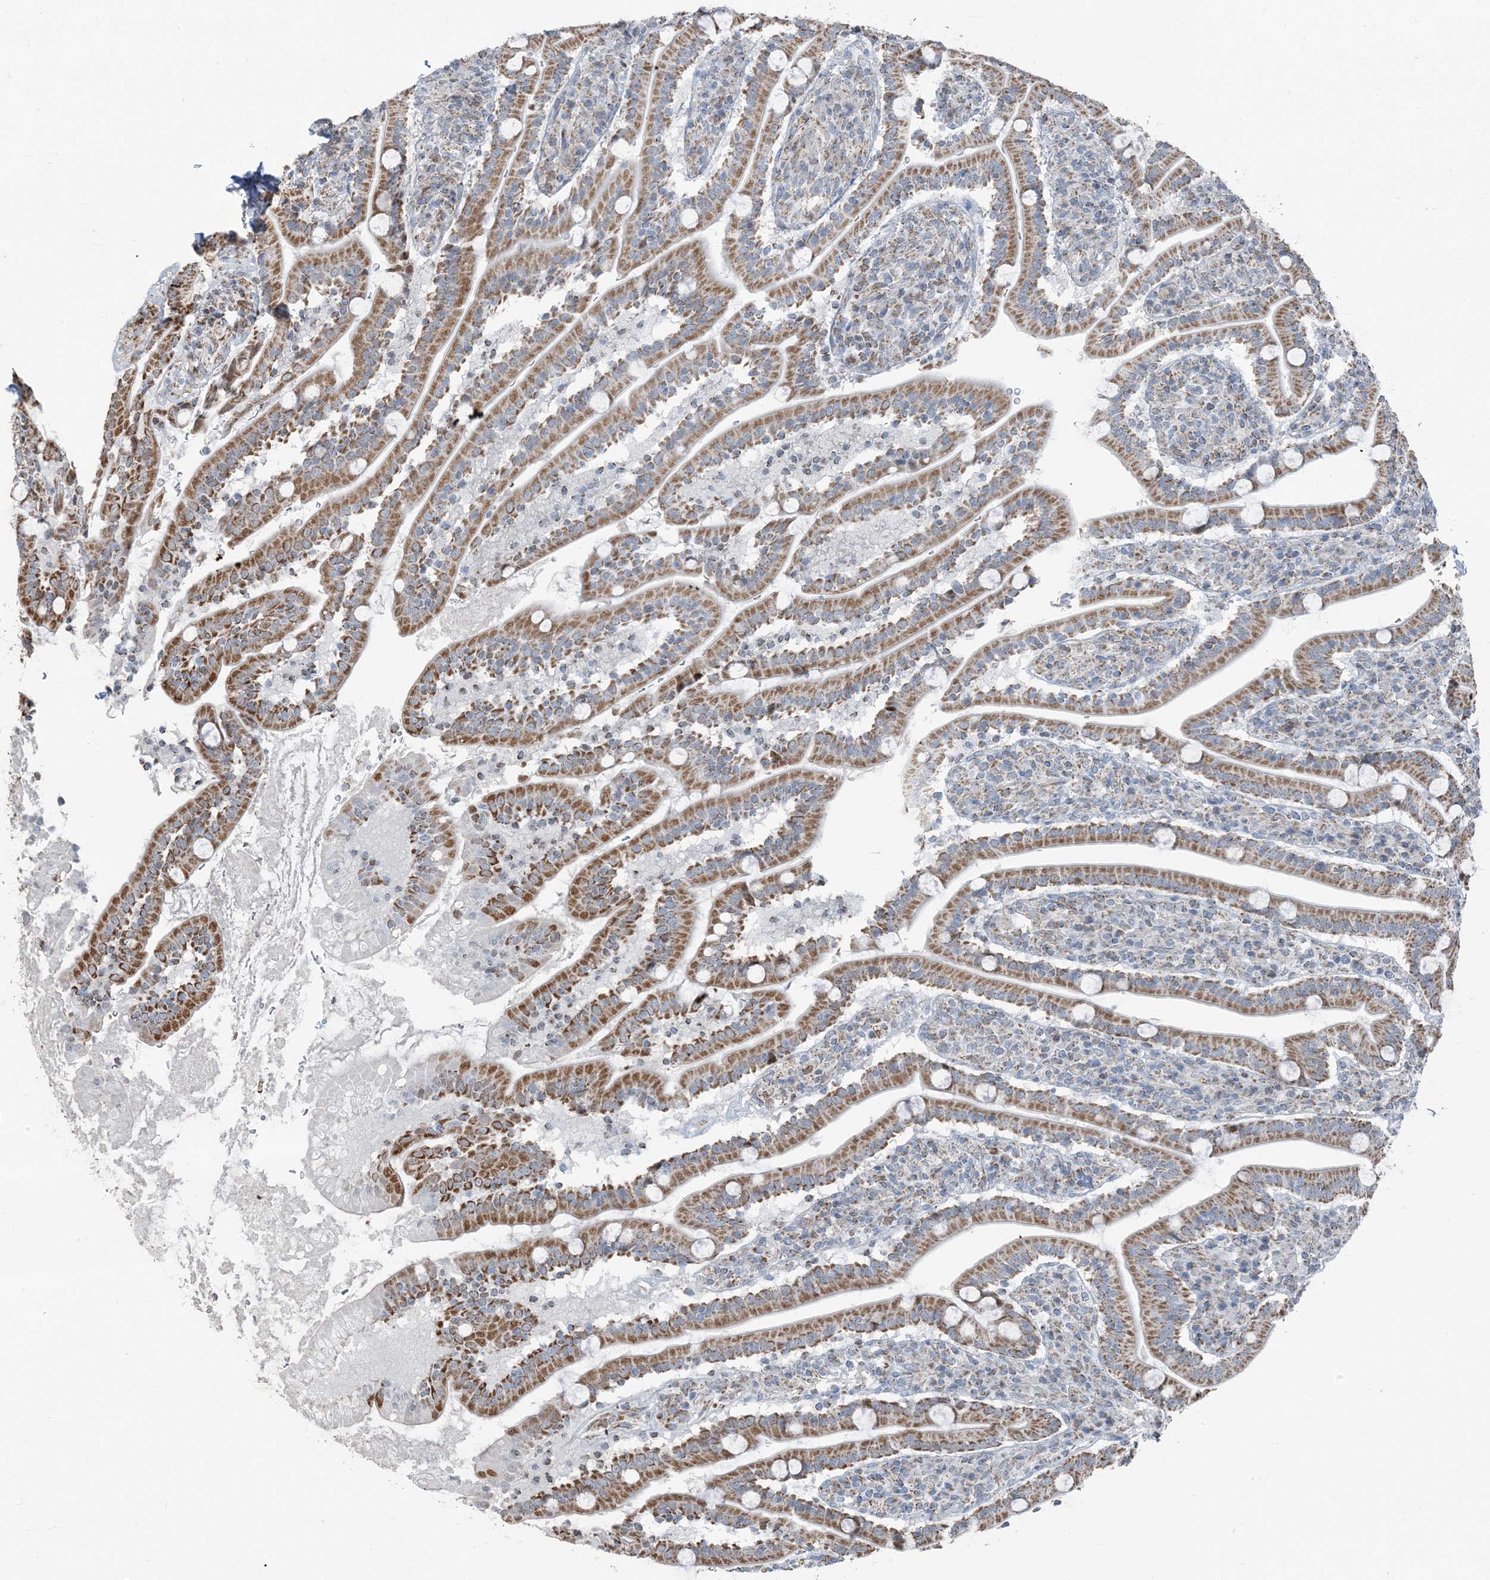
{"staining": {"intensity": "moderate", "quantity": ">75%", "location": "cytoplasmic/membranous"}, "tissue": "duodenum", "cell_type": "Glandular cells", "image_type": "normal", "snomed": [{"axis": "morphology", "description": "Normal tissue, NOS"}, {"axis": "topography", "description": "Duodenum"}], "caption": "High-magnification brightfield microscopy of normal duodenum stained with DAB (3,3'-diaminobenzidine) (brown) and counterstained with hematoxylin (blue). glandular cells exhibit moderate cytoplasmic/membranous positivity is present in about>75% of cells. The staining was performed using DAB to visualize the protein expression in brown, while the nuclei were stained in blue with hematoxylin (Magnification: 20x).", "gene": "PILRB", "patient": {"sex": "male", "age": 35}}